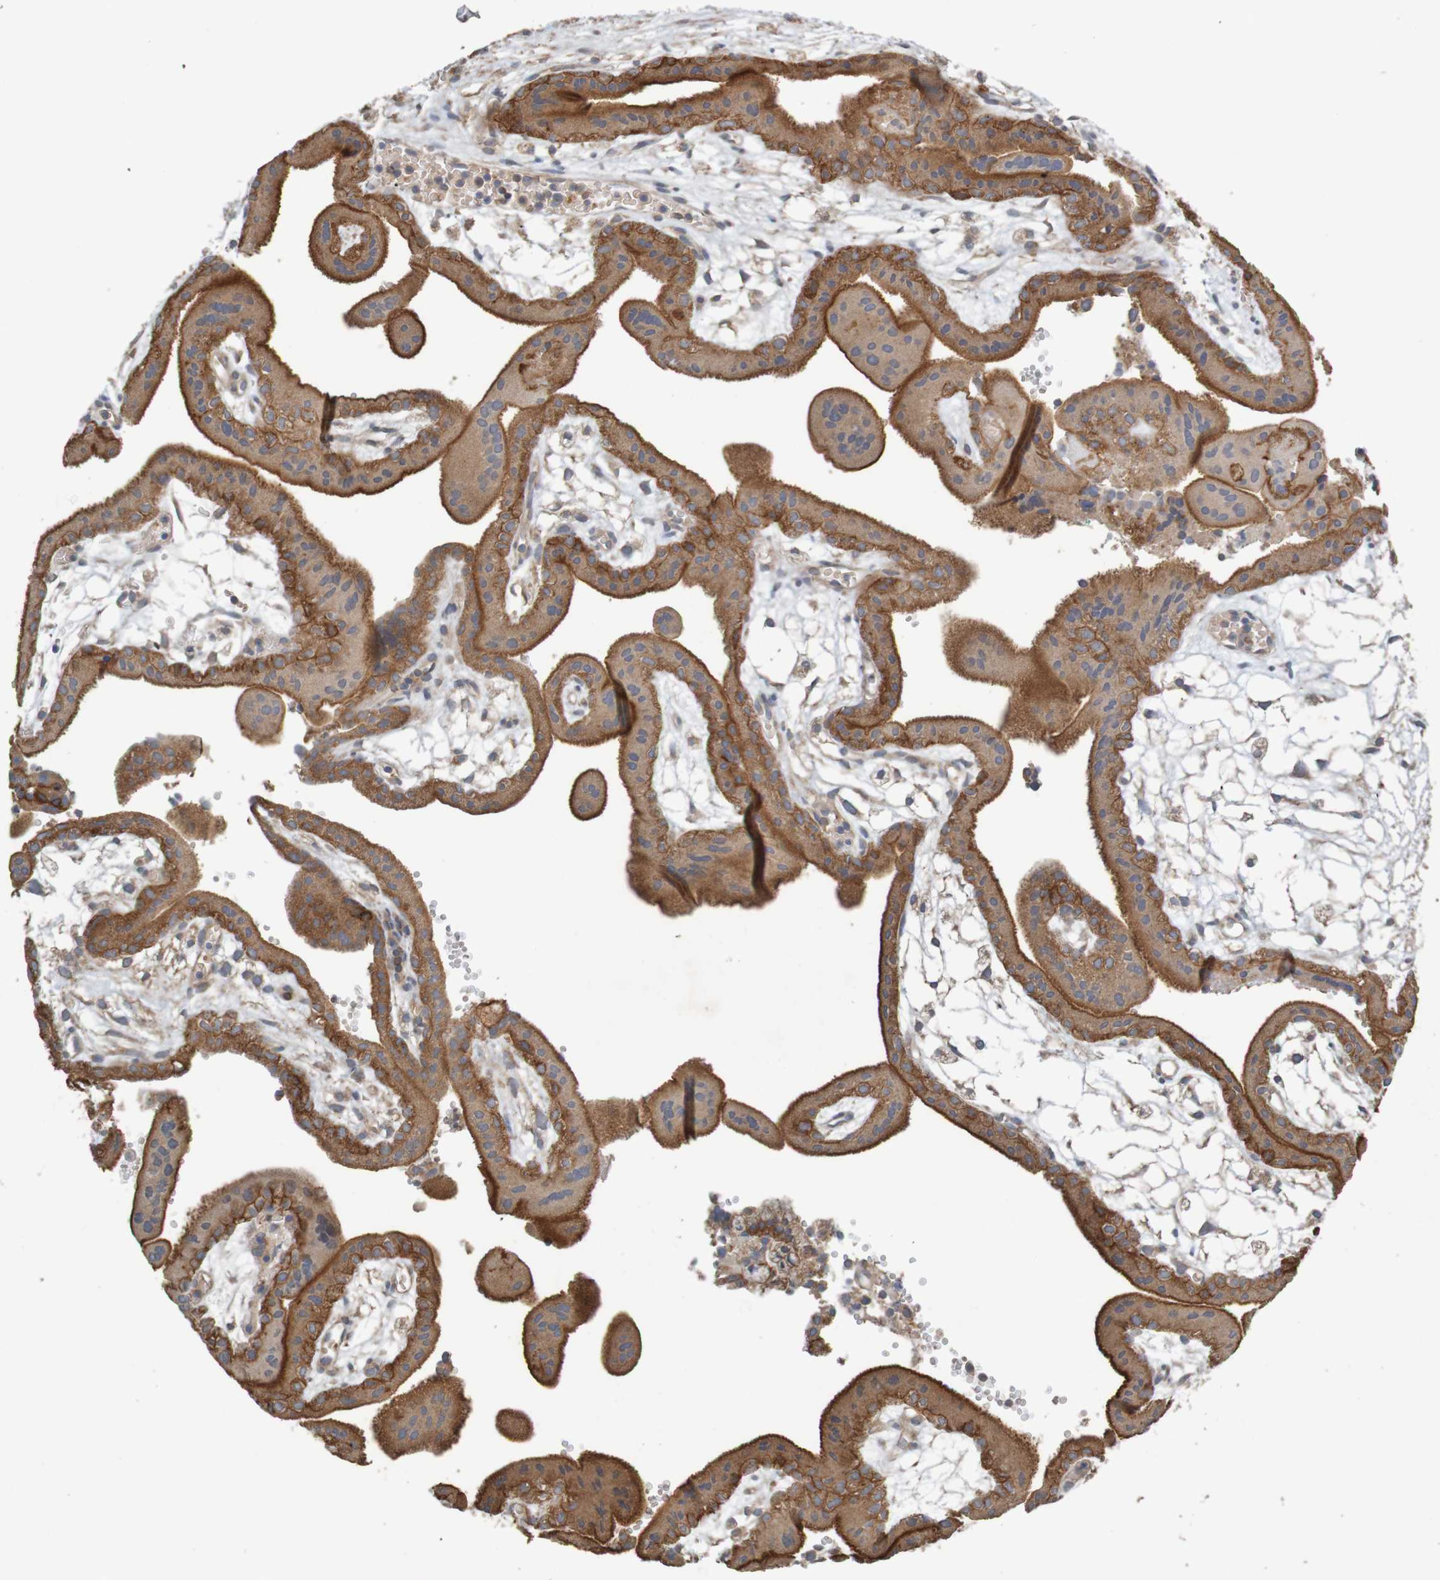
{"staining": {"intensity": "moderate", "quantity": ">75%", "location": "cytoplasmic/membranous"}, "tissue": "placenta", "cell_type": "Decidual cells", "image_type": "normal", "snomed": [{"axis": "morphology", "description": "Normal tissue, NOS"}, {"axis": "topography", "description": "Placenta"}], "caption": "Unremarkable placenta displays moderate cytoplasmic/membranous expression in approximately >75% of decidual cells, visualized by immunohistochemistry. The staining was performed using DAB (3,3'-diaminobenzidine) to visualize the protein expression in brown, while the nuclei were stained in blue with hematoxylin (Magnification: 20x).", "gene": "B3GAT2", "patient": {"sex": "female", "age": 18}}